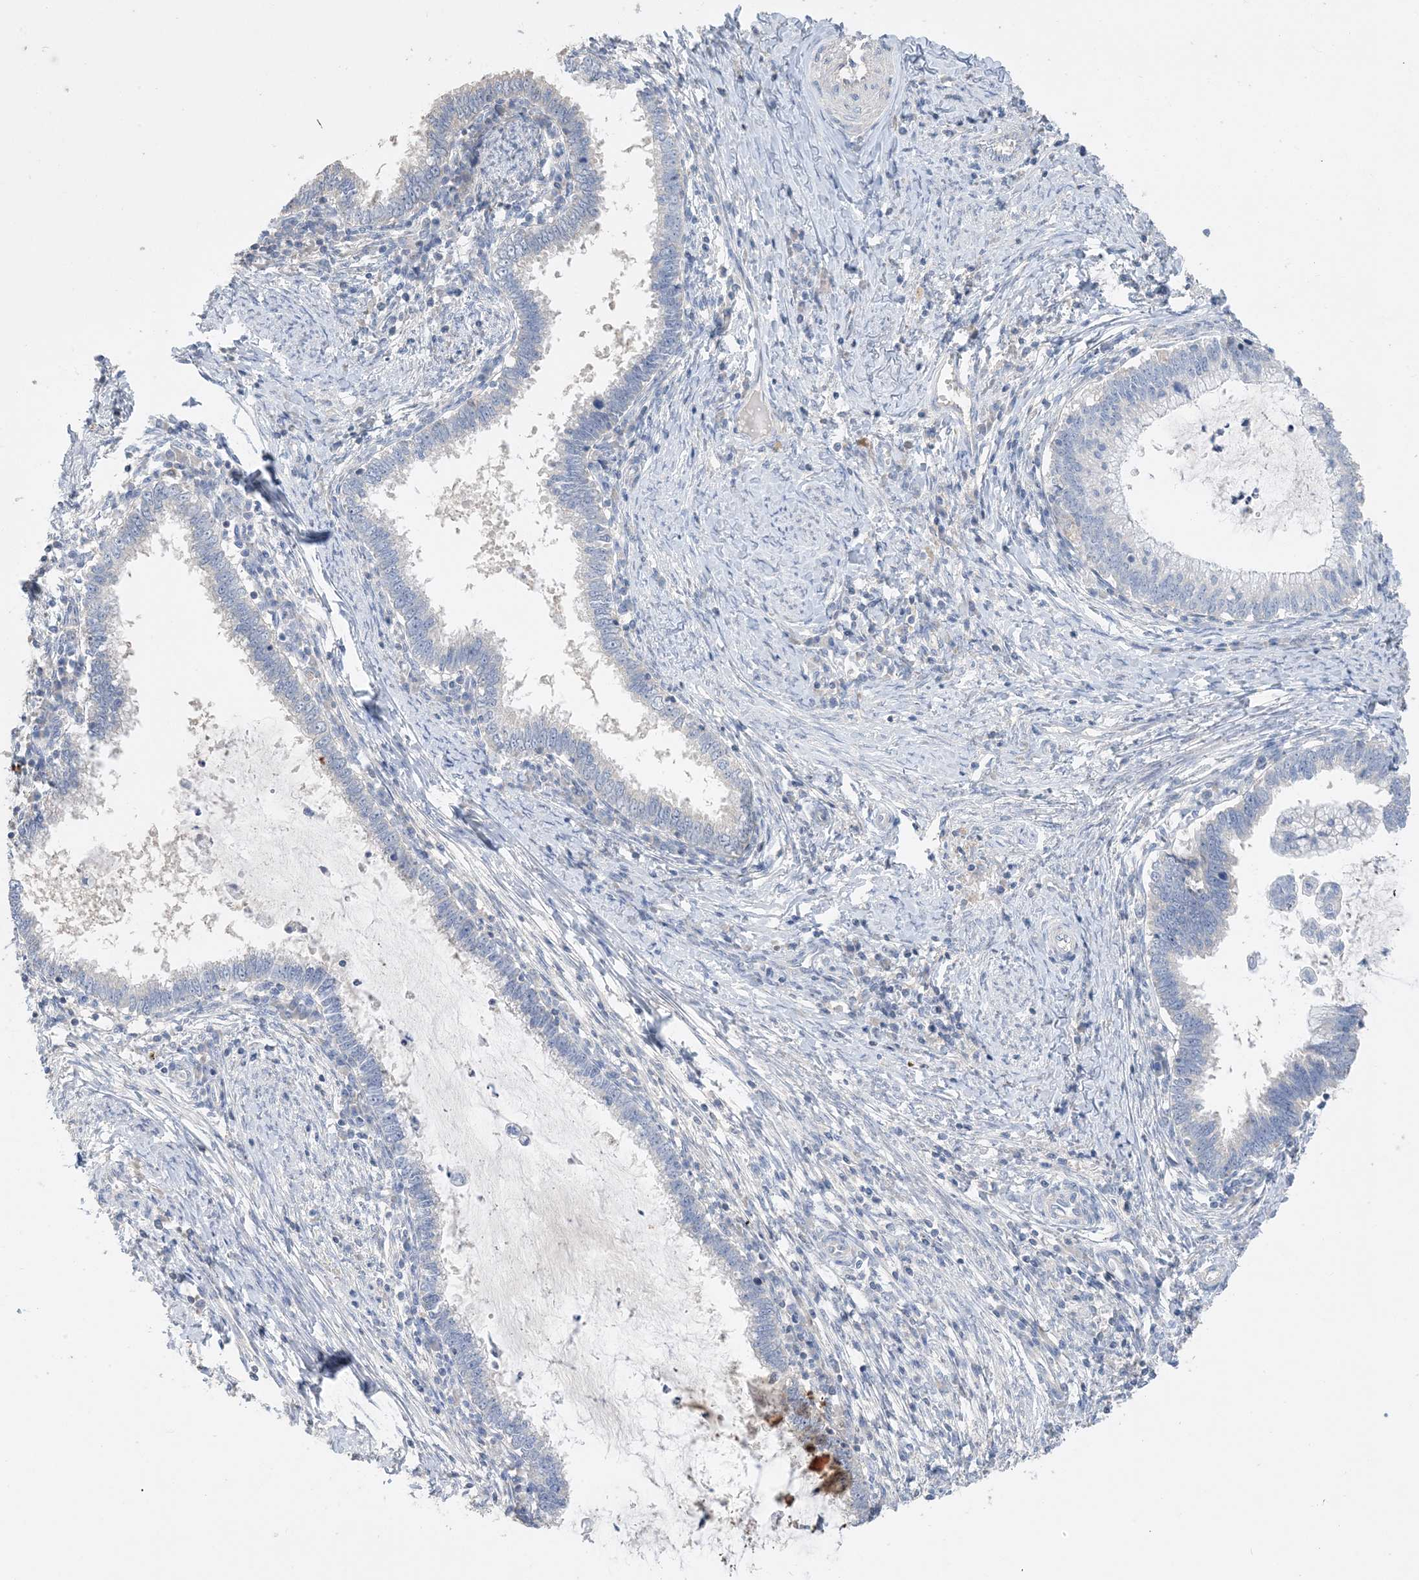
{"staining": {"intensity": "negative", "quantity": "none", "location": "none"}, "tissue": "cervical cancer", "cell_type": "Tumor cells", "image_type": "cancer", "snomed": [{"axis": "morphology", "description": "Adenocarcinoma, NOS"}, {"axis": "topography", "description": "Cervix"}], "caption": "Human adenocarcinoma (cervical) stained for a protein using immunohistochemistry (IHC) demonstrates no expression in tumor cells.", "gene": "KPRP", "patient": {"sex": "female", "age": 36}}